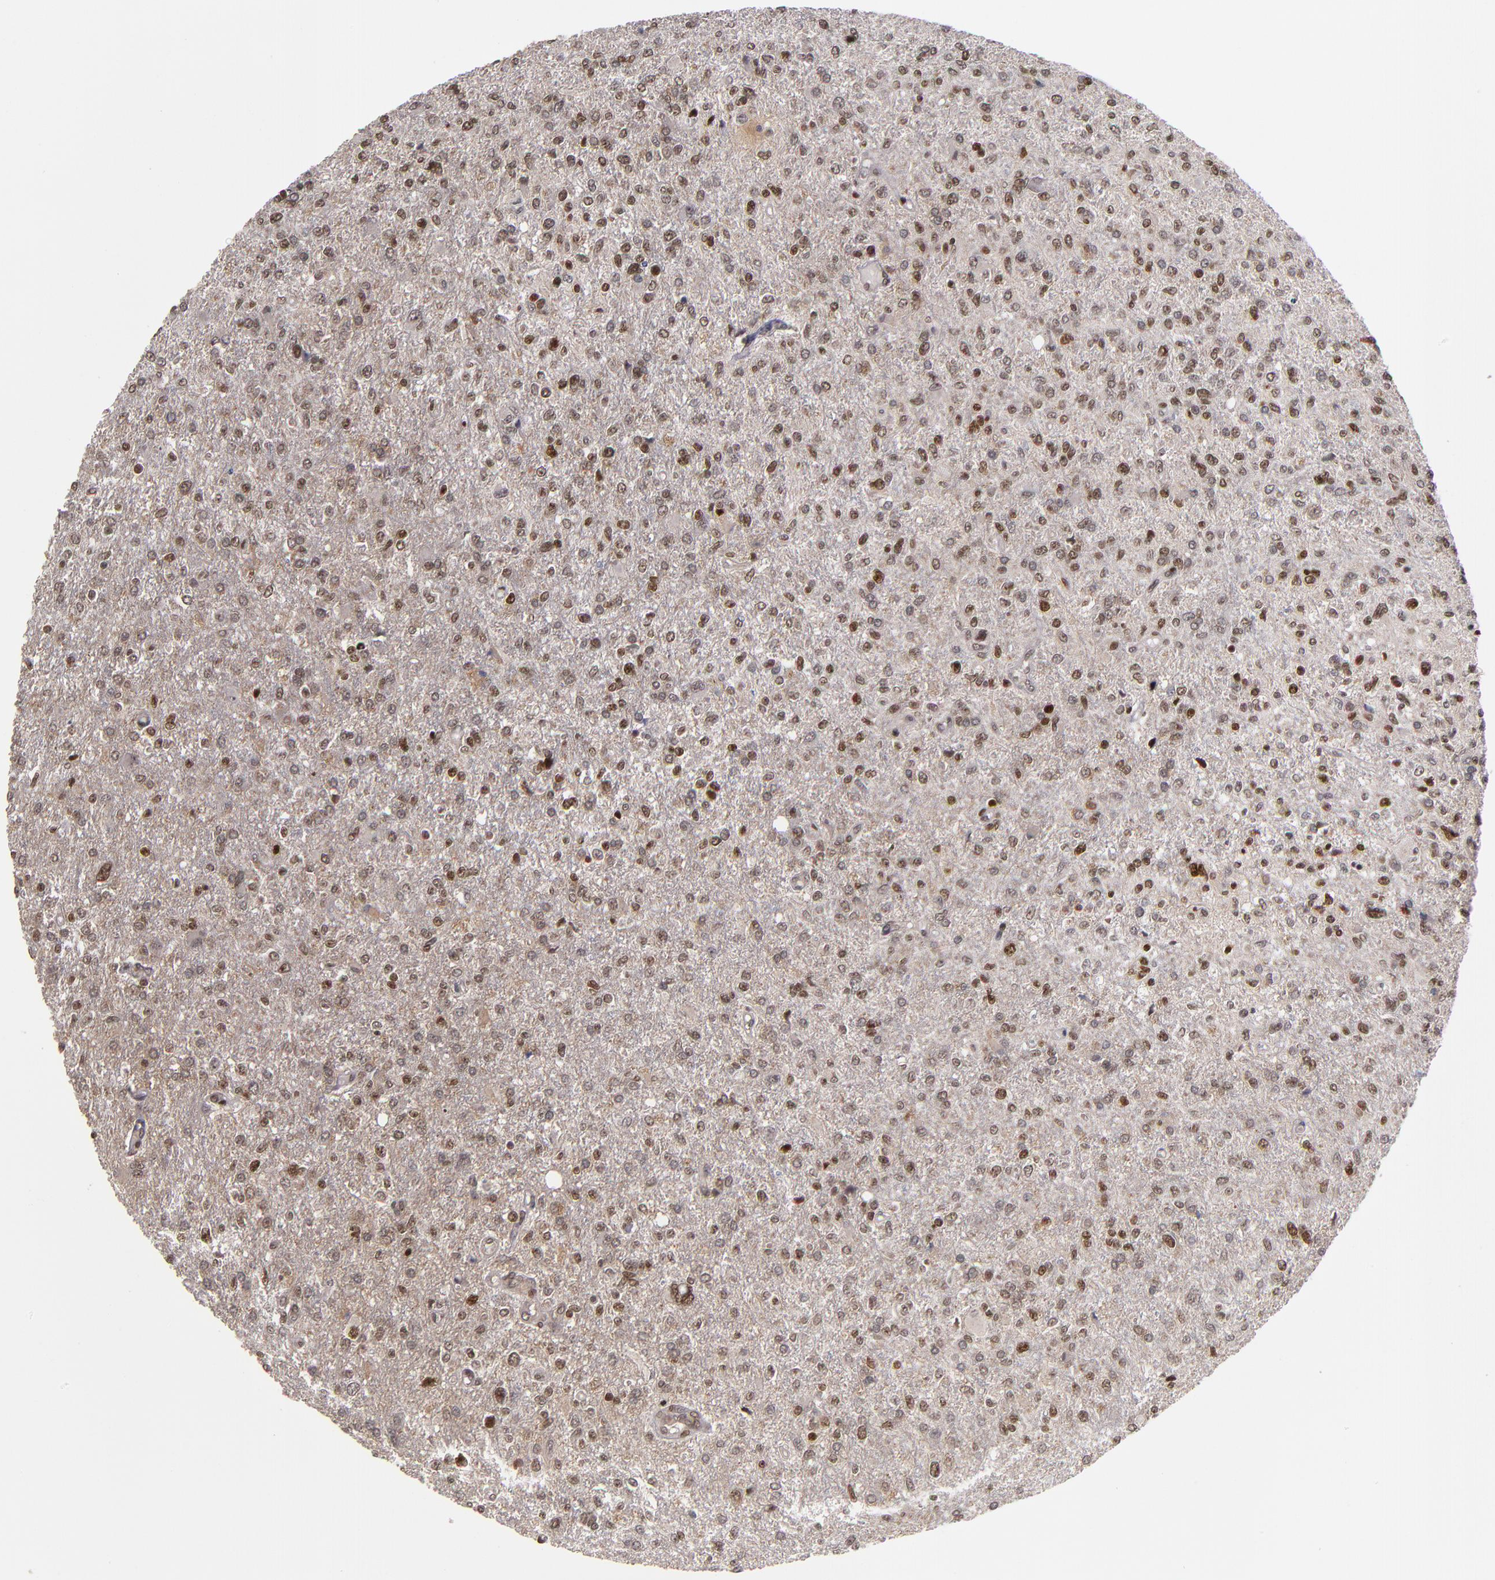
{"staining": {"intensity": "moderate", "quantity": "25%-75%", "location": "nuclear"}, "tissue": "glioma", "cell_type": "Tumor cells", "image_type": "cancer", "snomed": [{"axis": "morphology", "description": "Glioma, malignant, High grade"}, {"axis": "topography", "description": "Cerebral cortex"}], "caption": "Moderate nuclear protein expression is present in approximately 25%-75% of tumor cells in high-grade glioma (malignant).", "gene": "KDM6A", "patient": {"sex": "male", "age": 76}}